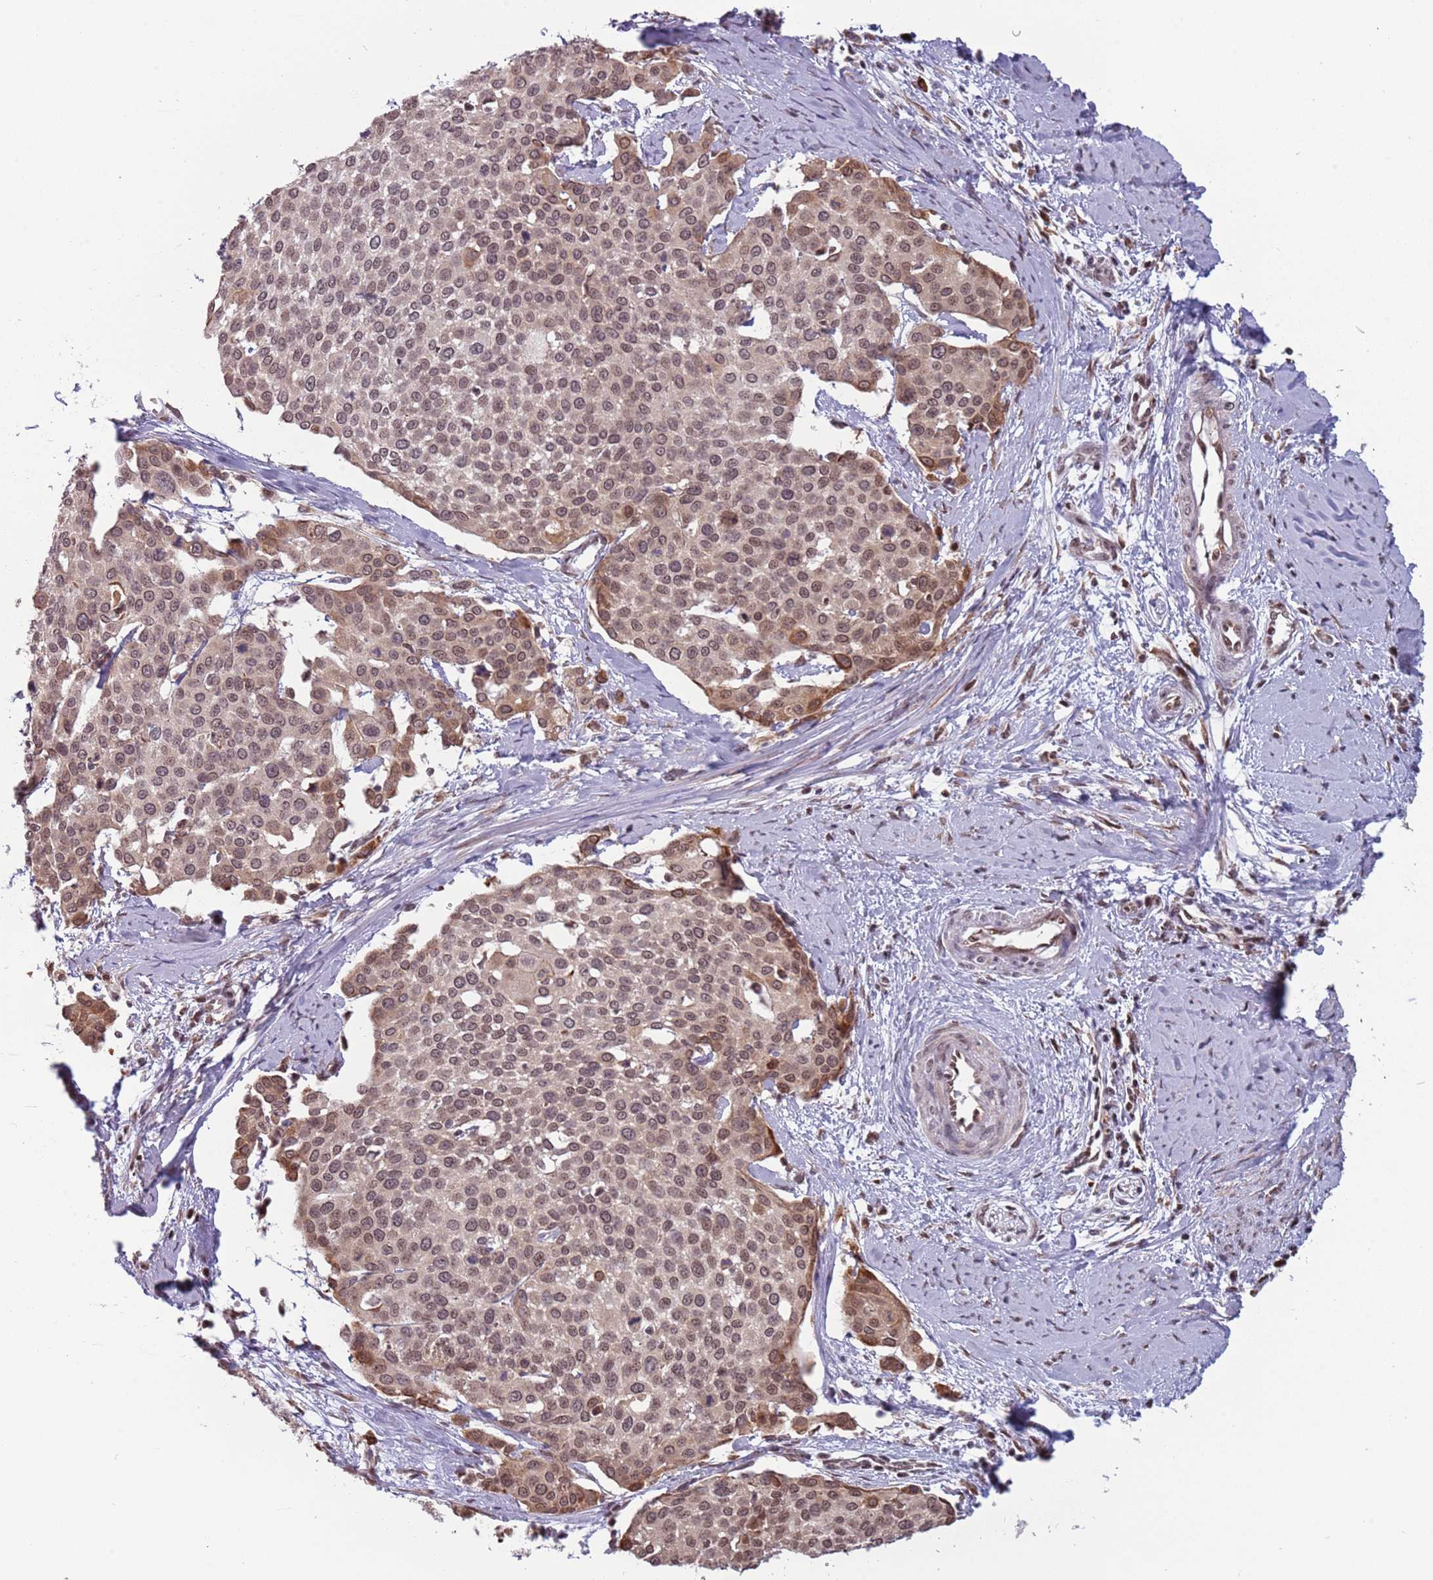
{"staining": {"intensity": "weak", "quantity": ">75%", "location": "cytoplasmic/membranous,nuclear"}, "tissue": "cervical cancer", "cell_type": "Tumor cells", "image_type": "cancer", "snomed": [{"axis": "morphology", "description": "Squamous cell carcinoma, NOS"}, {"axis": "topography", "description": "Cervix"}], "caption": "Immunohistochemical staining of human cervical cancer (squamous cell carcinoma) displays weak cytoplasmic/membranous and nuclear protein positivity in approximately >75% of tumor cells.", "gene": "BARD1", "patient": {"sex": "female", "age": 44}}